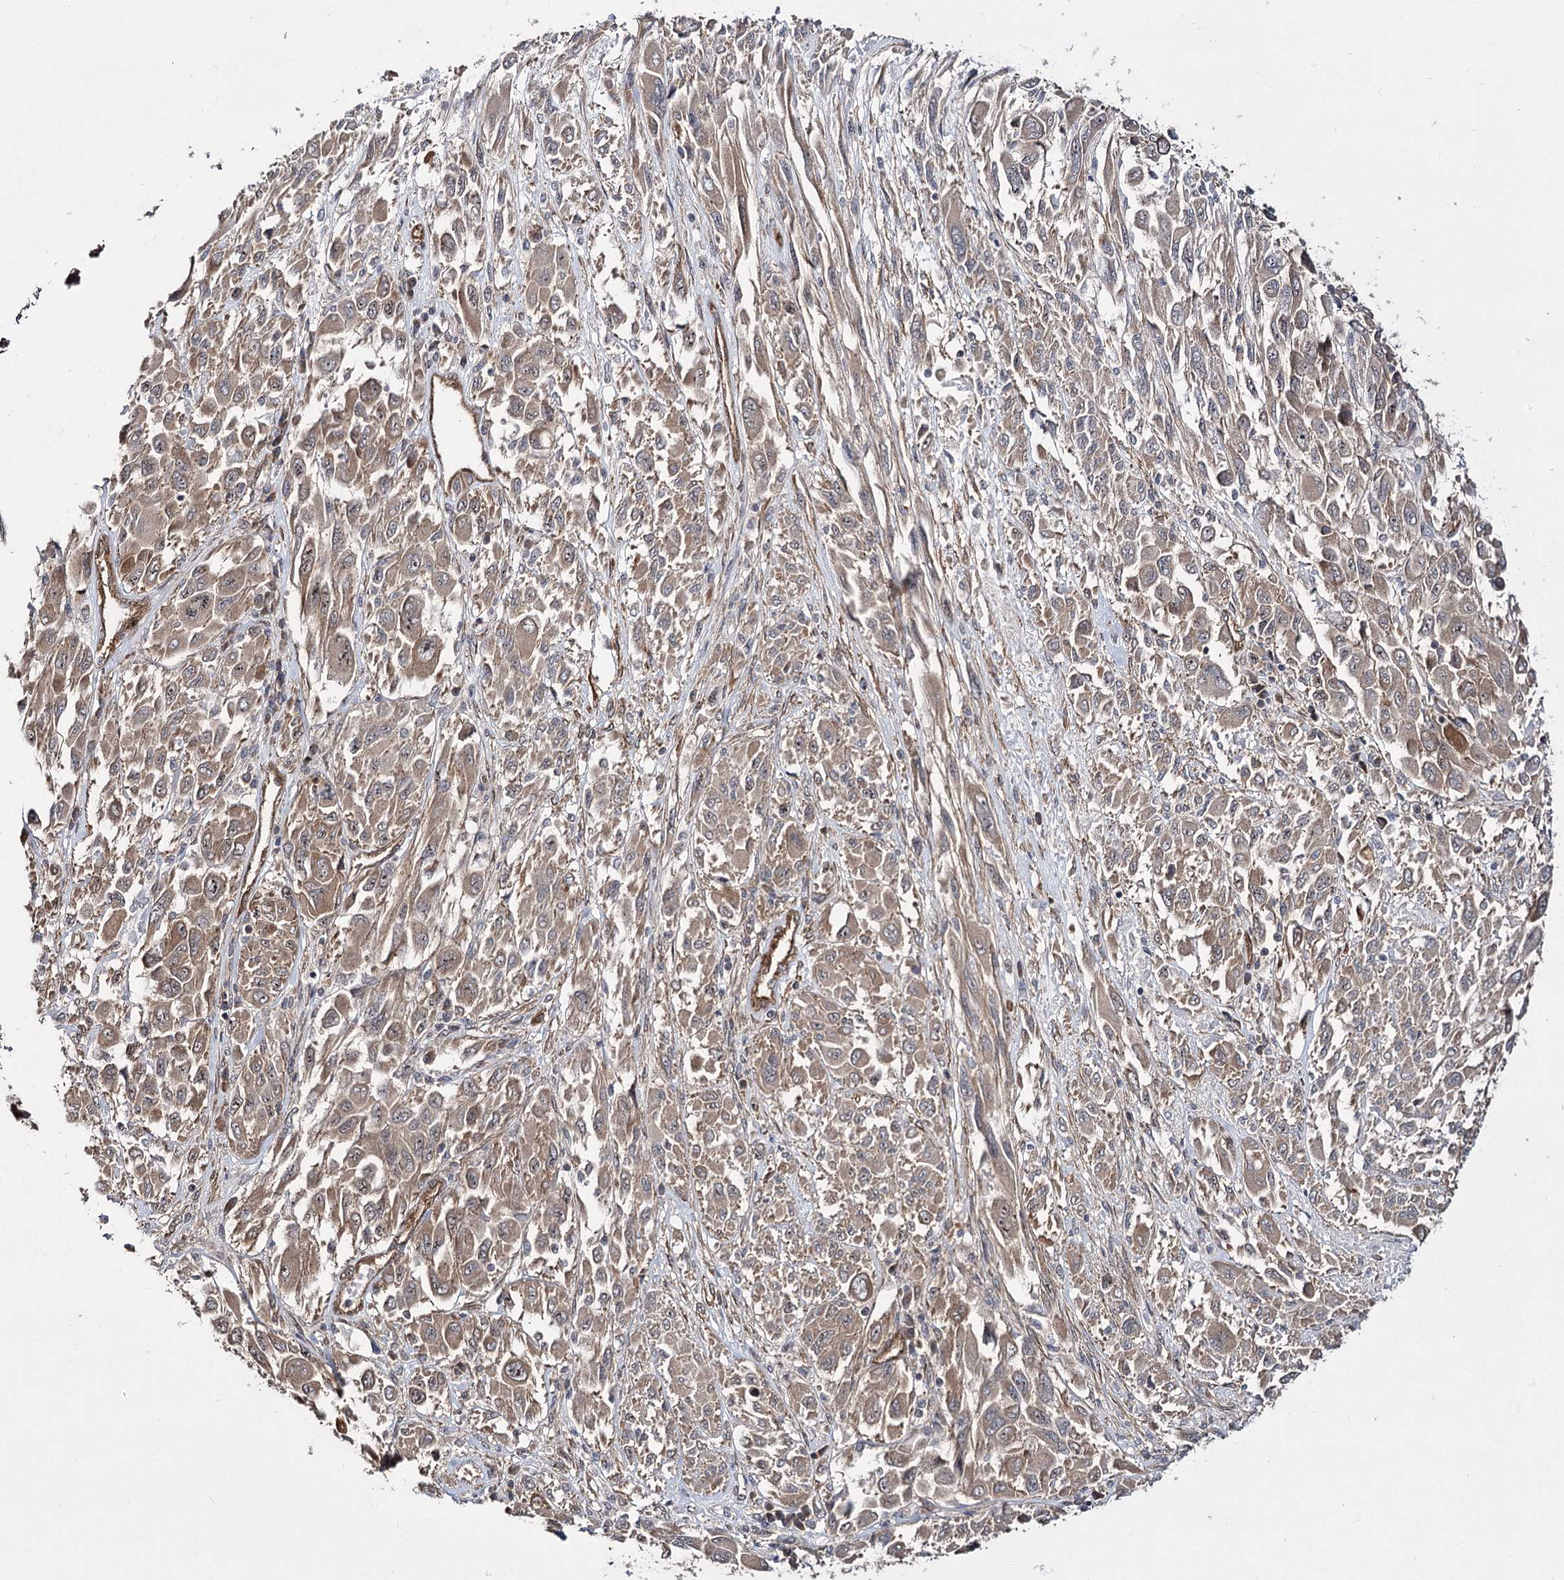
{"staining": {"intensity": "weak", "quantity": ">75%", "location": "cytoplasmic/membranous"}, "tissue": "melanoma", "cell_type": "Tumor cells", "image_type": "cancer", "snomed": [{"axis": "morphology", "description": "Malignant melanoma, NOS"}, {"axis": "topography", "description": "Skin"}], "caption": "Protein expression analysis of human melanoma reveals weak cytoplasmic/membranous expression in about >75% of tumor cells.", "gene": "MYO1C", "patient": {"sex": "female", "age": 91}}